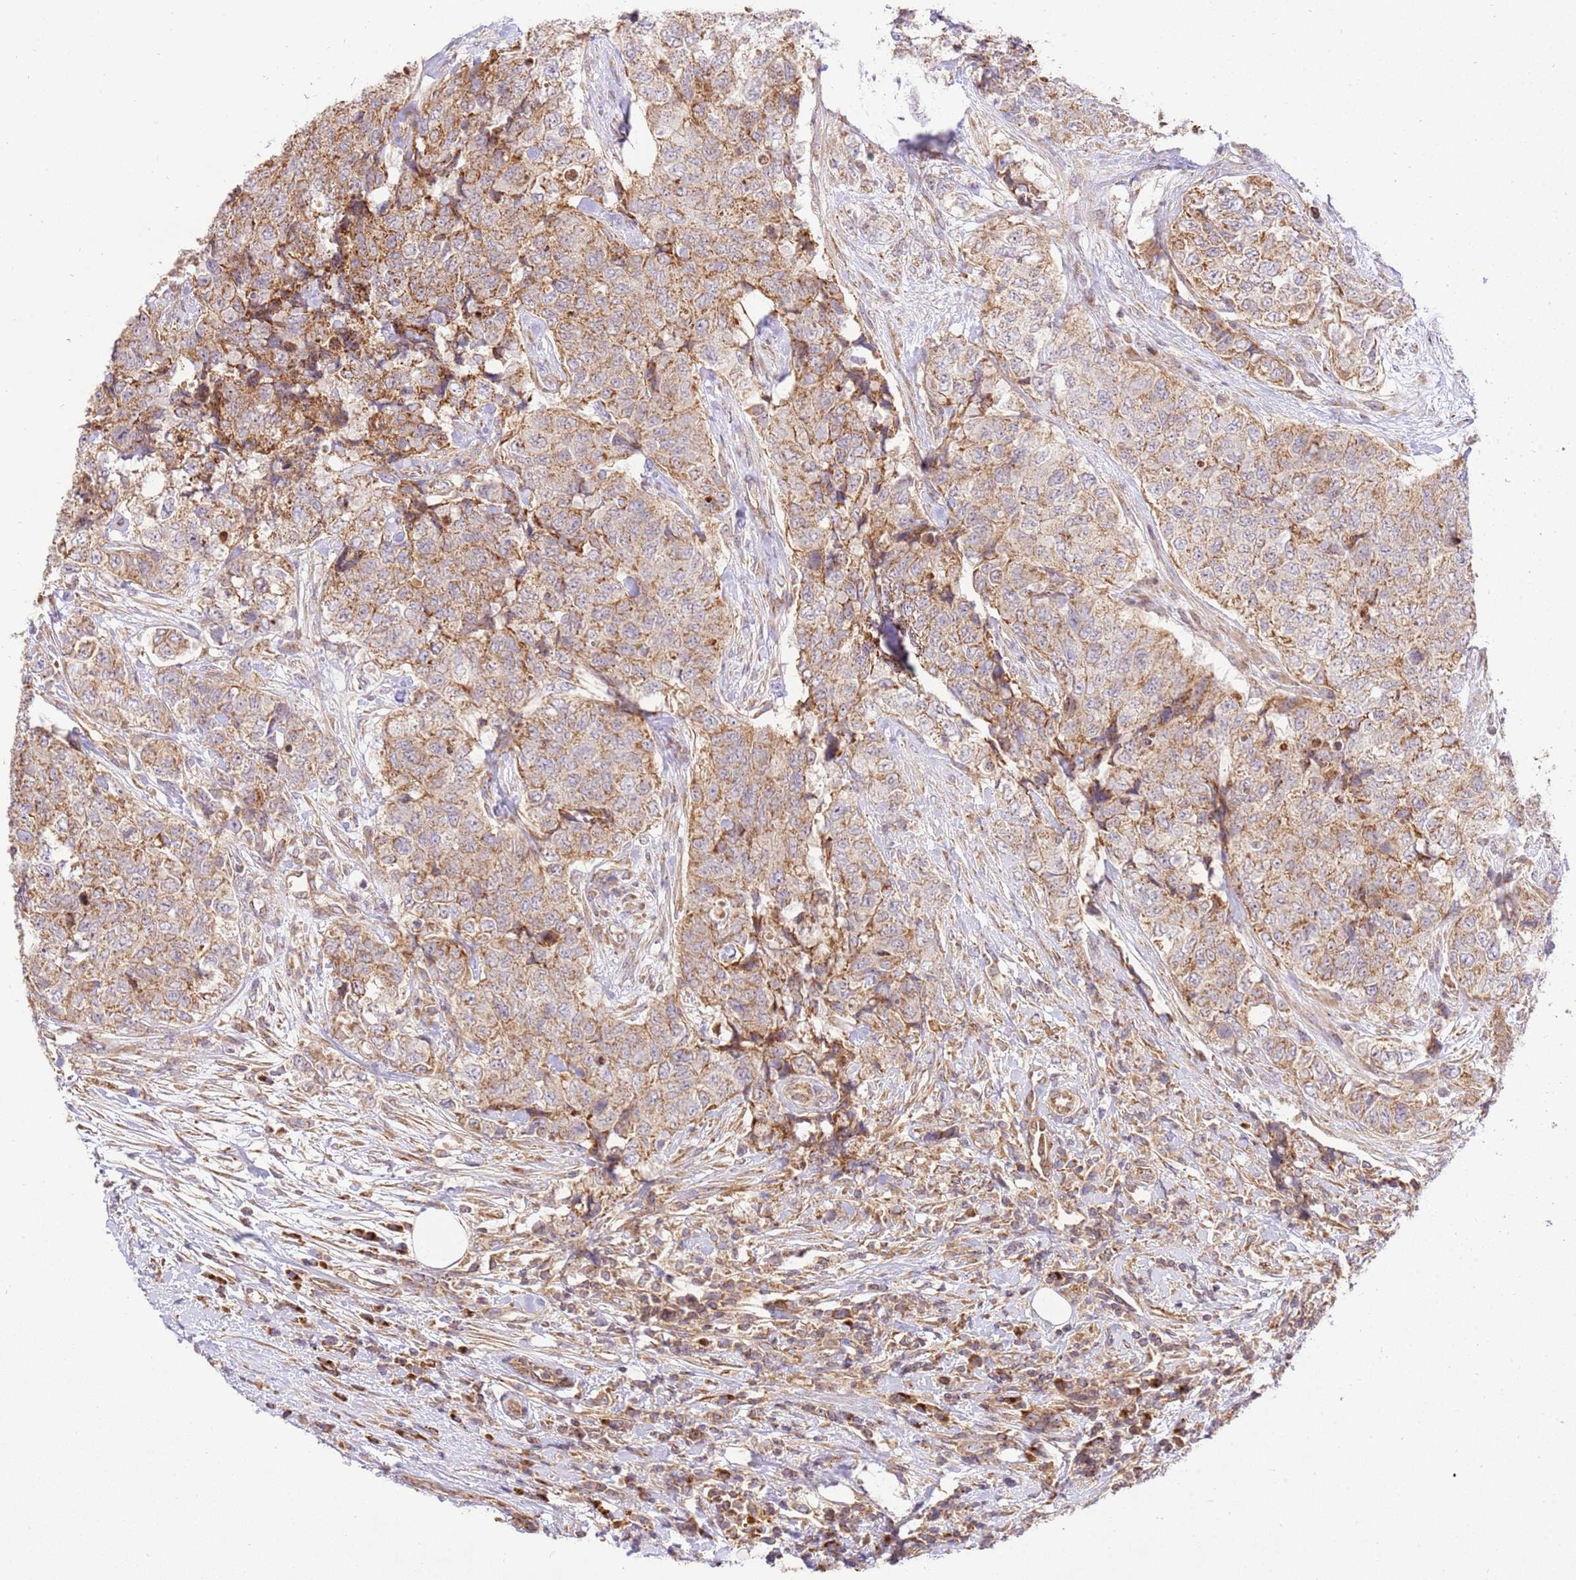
{"staining": {"intensity": "moderate", "quantity": ">75%", "location": "cytoplasmic/membranous"}, "tissue": "urothelial cancer", "cell_type": "Tumor cells", "image_type": "cancer", "snomed": [{"axis": "morphology", "description": "Urothelial carcinoma, High grade"}, {"axis": "topography", "description": "Urinary bladder"}], "caption": "Moderate cytoplasmic/membranous expression is appreciated in about >75% of tumor cells in high-grade urothelial carcinoma. The staining is performed using DAB (3,3'-diaminobenzidine) brown chromogen to label protein expression. The nuclei are counter-stained blue using hematoxylin.", "gene": "SPATA2L", "patient": {"sex": "female", "age": 78}}